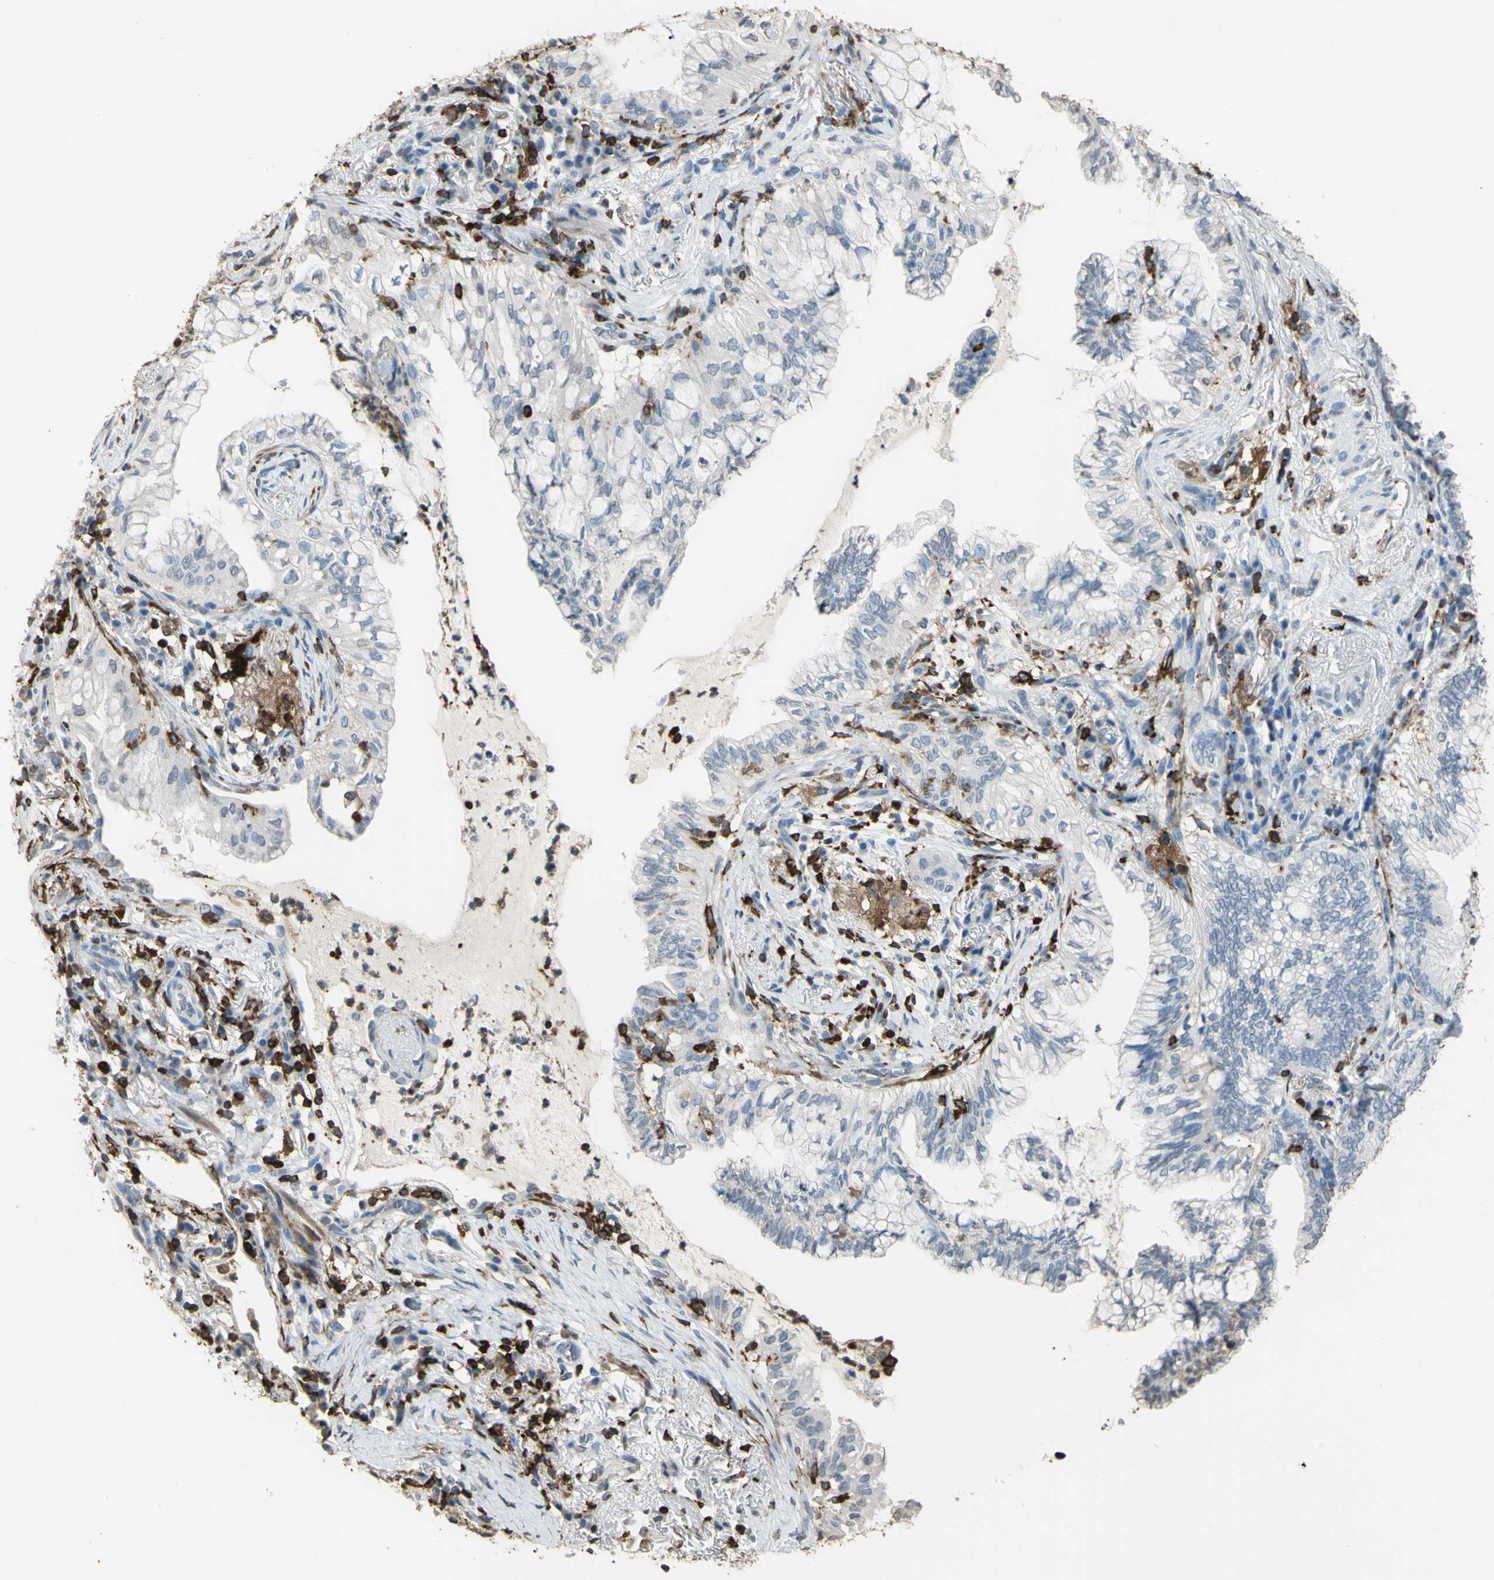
{"staining": {"intensity": "negative", "quantity": "none", "location": "none"}, "tissue": "lung cancer", "cell_type": "Tumor cells", "image_type": "cancer", "snomed": [{"axis": "morphology", "description": "Adenocarcinoma, NOS"}, {"axis": "topography", "description": "Lung"}], "caption": "This photomicrograph is of lung cancer stained with immunohistochemistry to label a protein in brown with the nuclei are counter-stained blue. There is no positivity in tumor cells.", "gene": "PSTPIP1", "patient": {"sex": "female", "age": 70}}